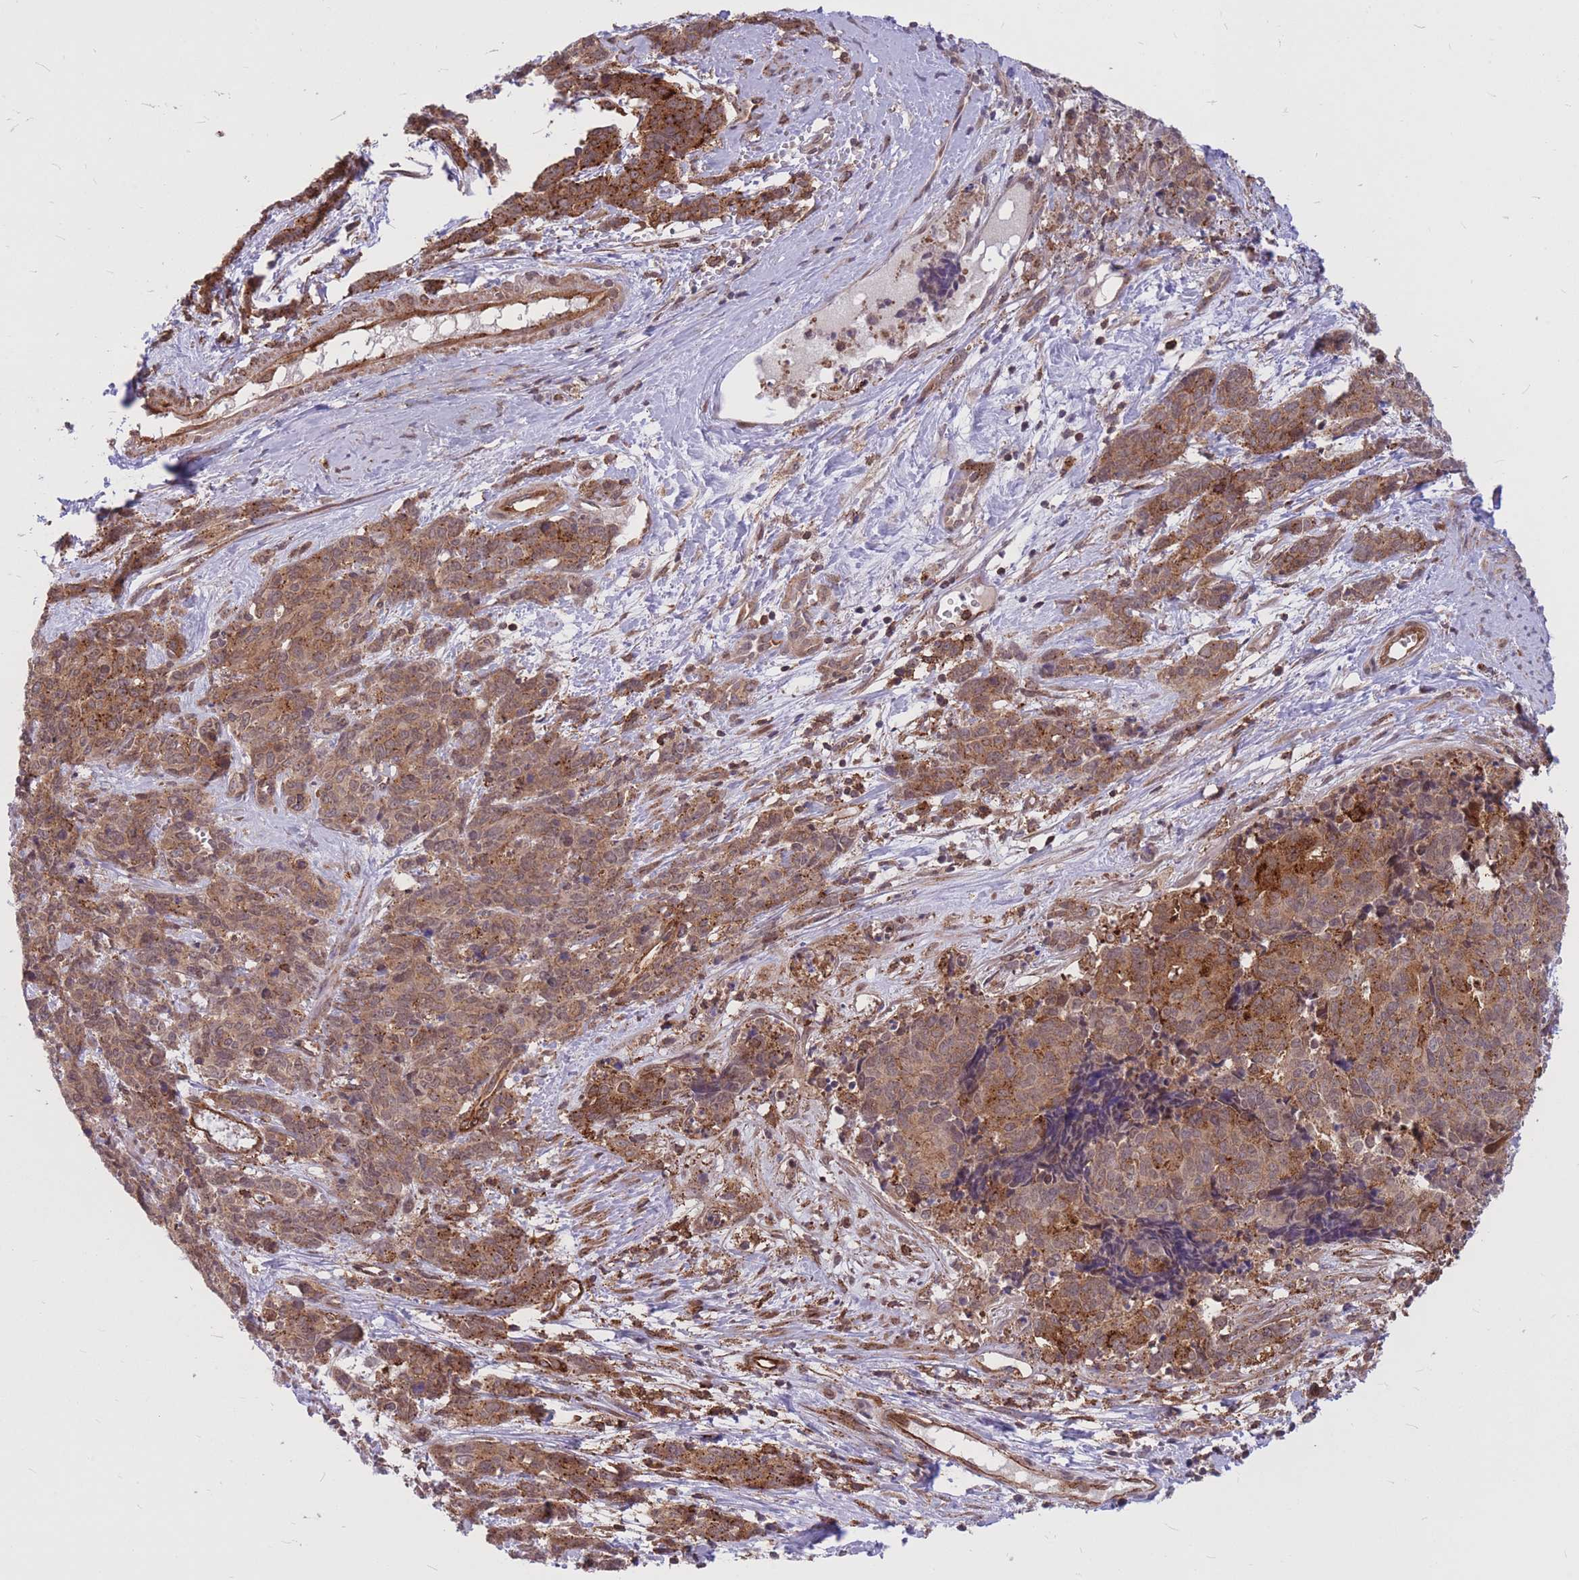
{"staining": {"intensity": "strong", "quantity": ">75%", "location": "cytoplasmic/membranous"}, "tissue": "cervical cancer", "cell_type": "Tumor cells", "image_type": "cancer", "snomed": [{"axis": "morphology", "description": "Squamous cell carcinoma, NOS"}, {"axis": "topography", "description": "Cervix"}], "caption": "DAB (3,3'-diaminobenzidine) immunohistochemical staining of human cervical squamous cell carcinoma demonstrates strong cytoplasmic/membranous protein positivity in about >75% of tumor cells.", "gene": "TCF20", "patient": {"sex": "female", "age": 60}}